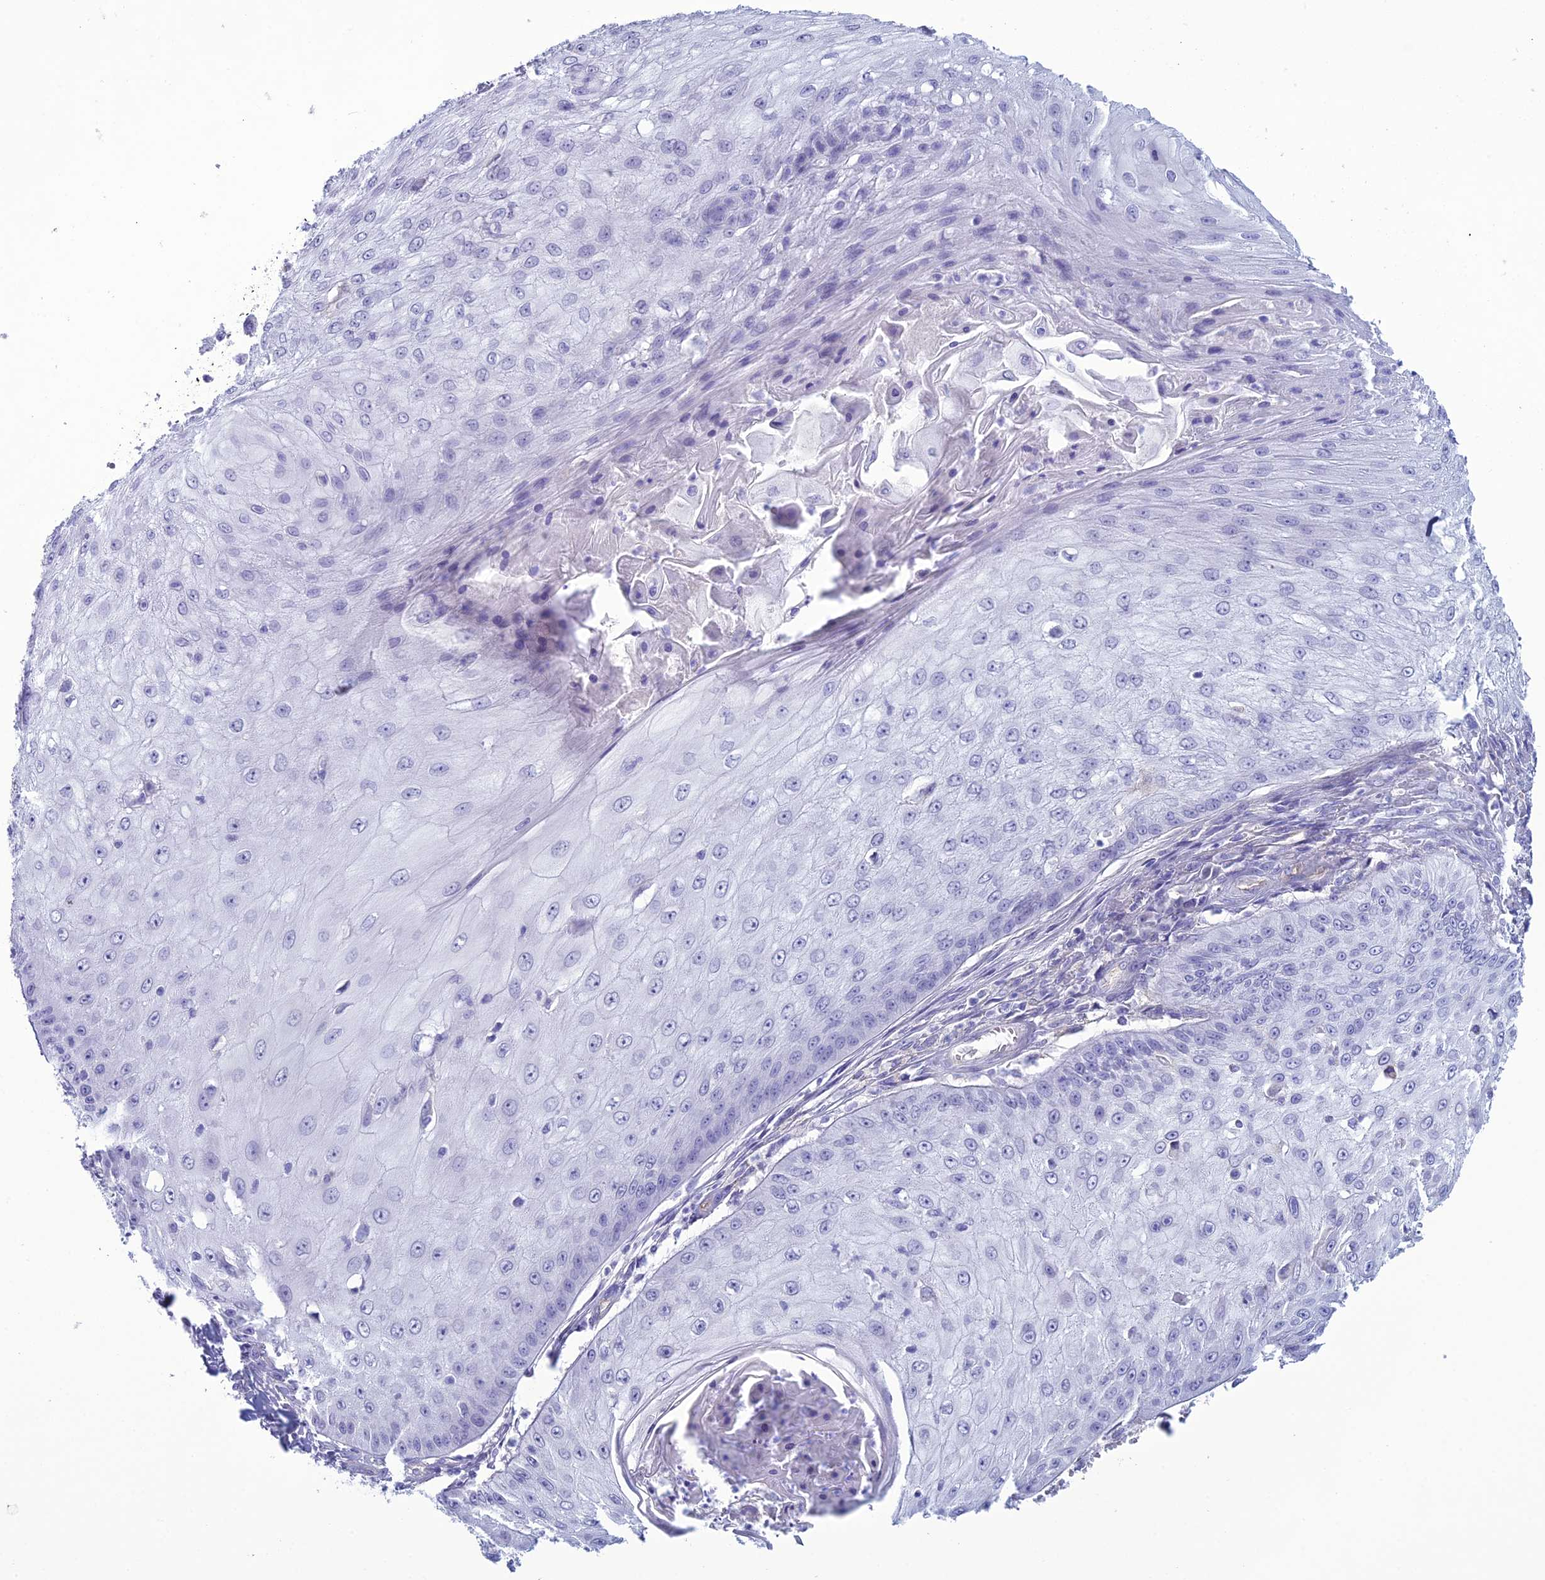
{"staining": {"intensity": "negative", "quantity": "none", "location": "none"}, "tissue": "skin cancer", "cell_type": "Tumor cells", "image_type": "cancer", "snomed": [{"axis": "morphology", "description": "Squamous cell carcinoma, NOS"}, {"axis": "topography", "description": "Skin"}], "caption": "The immunohistochemistry image has no significant expression in tumor cells of squamous cell carcinoma (skin) tissue.", "gene": "ACE", "patient": {"sex": "male", "age": 70}}